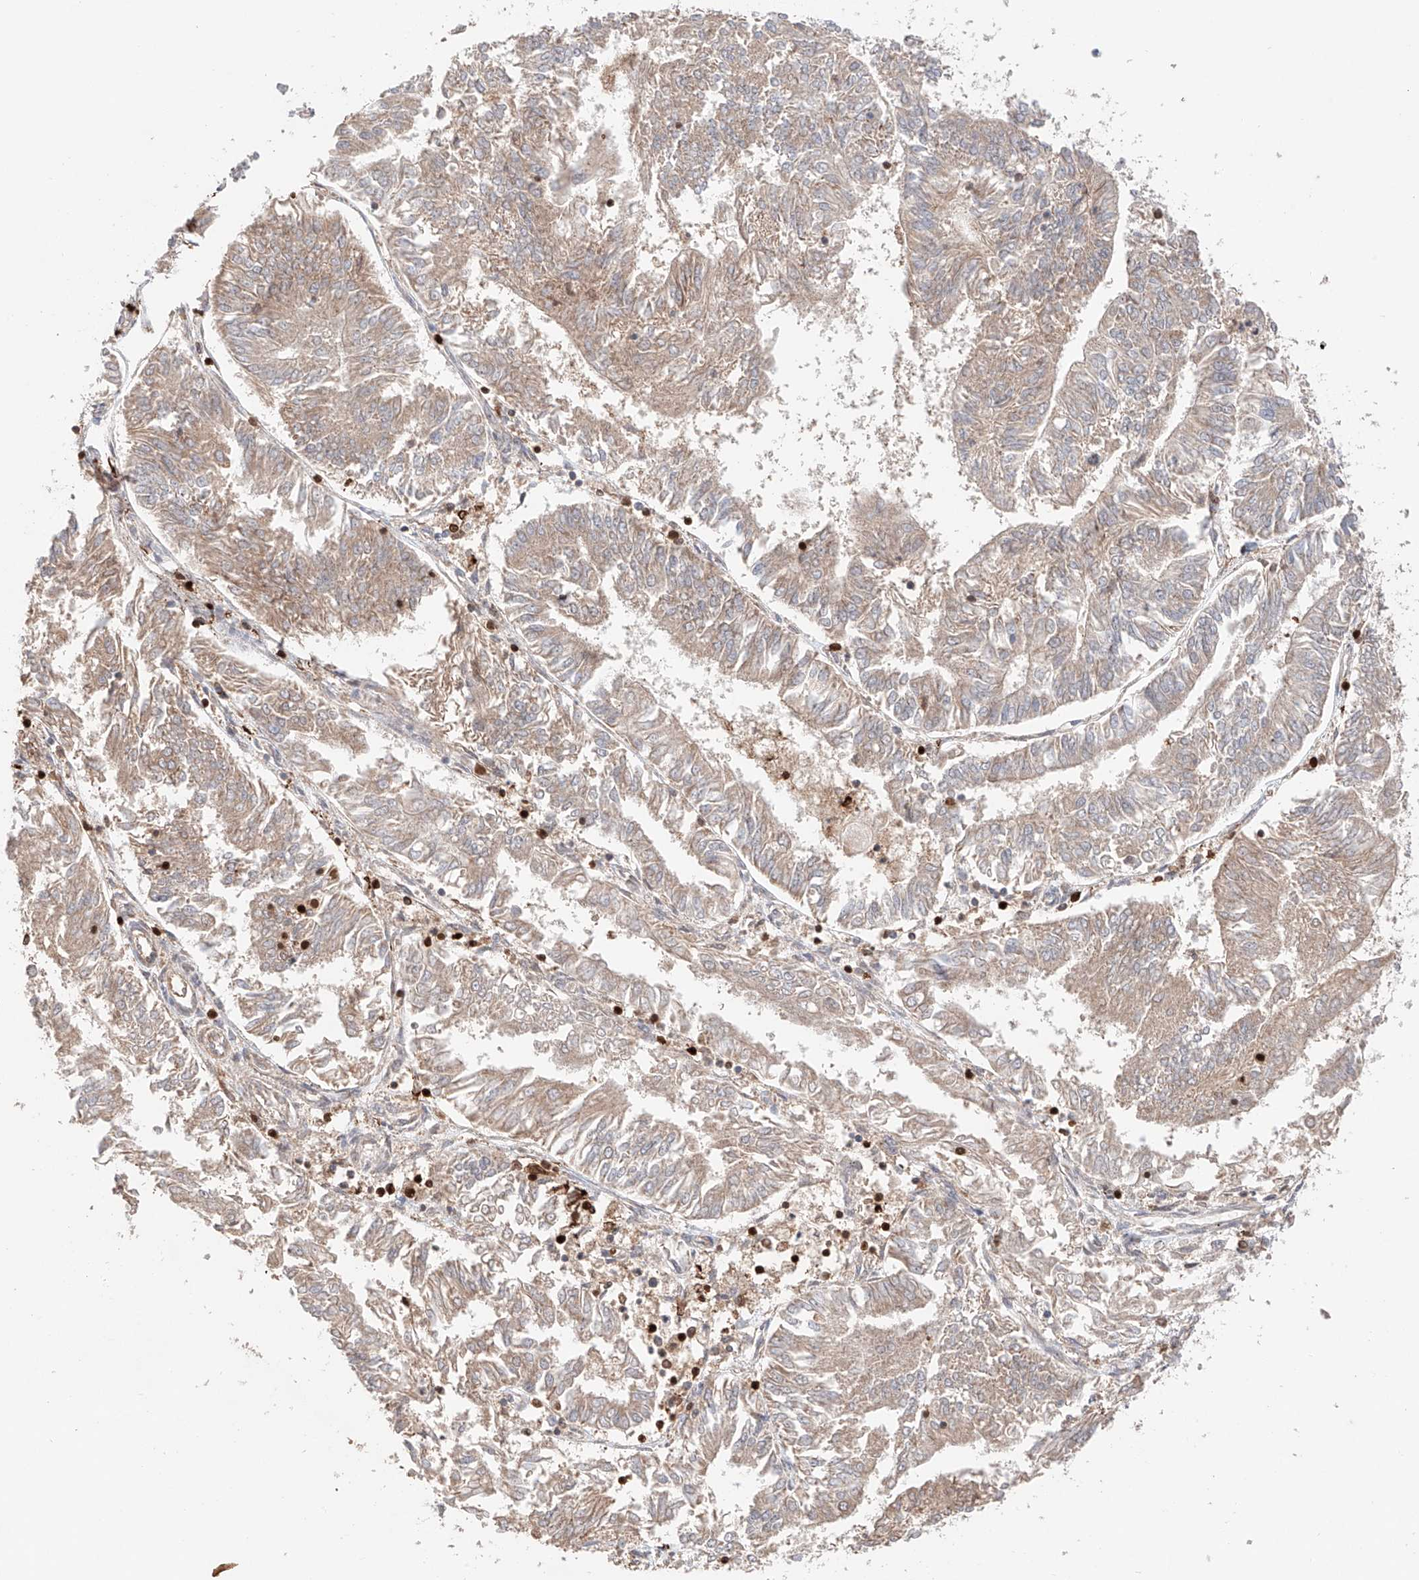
{"staining": {"intensity": "weak", "quantity": "<25%", "location": "cytoplasmic/membranous"}, "tissue": "endometrial cancer", "cell_type": "Tumor cells", "image_type": "cancer", "snomed": [{"axis": "morphology", "description": "Adenocarcinoma, NOS"}, {"axis": "topography", "description": "Endometrium"}], "caption": "Micrograph shows no significant protein positivity in tumor cells of adenocarcinoma (endometrial).", "gene": "IGSF22", "patient": {"sex": "female", "age": 58}}